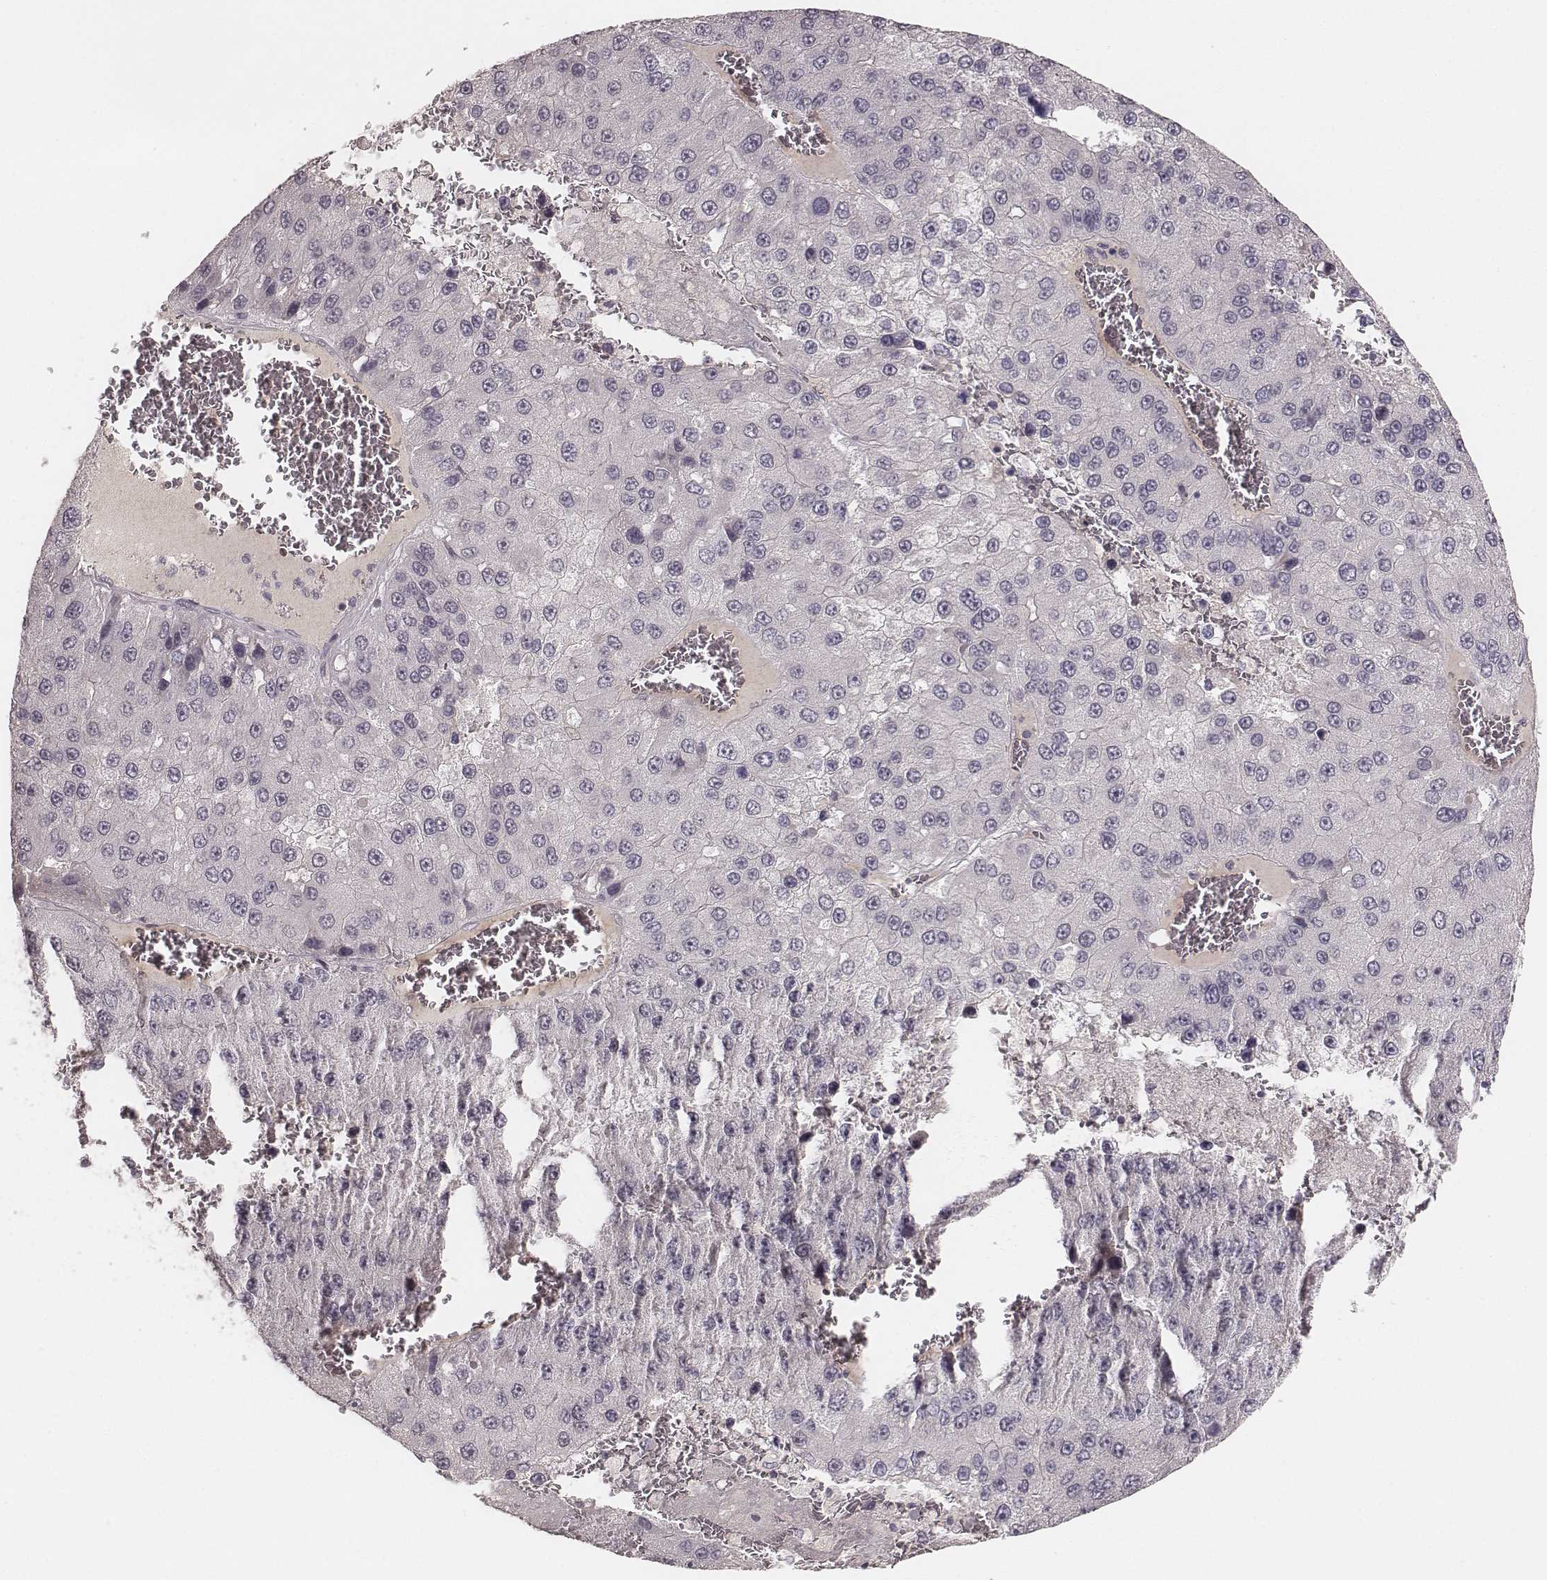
{"staining": {"intensity": "negative", "quantity": "none", "location": "none"}, "tissue": "liver cancer", "cell_type": "Tumor cells", "image_type": "cancer", "snomed": [{"axis": "morphology", "description": "Carcinoma, Hepatocellular, NOS"}, {"axis": "topography", "description": "Liver"}], "caption": "A high-resolution image shows immunohistochemistry staining of liver cancer (hepatocellular carcinoma), which shows no significant staining in tumor cells.", "gene": "LY6K", "patient": {"sex": "female", "age": 73}}